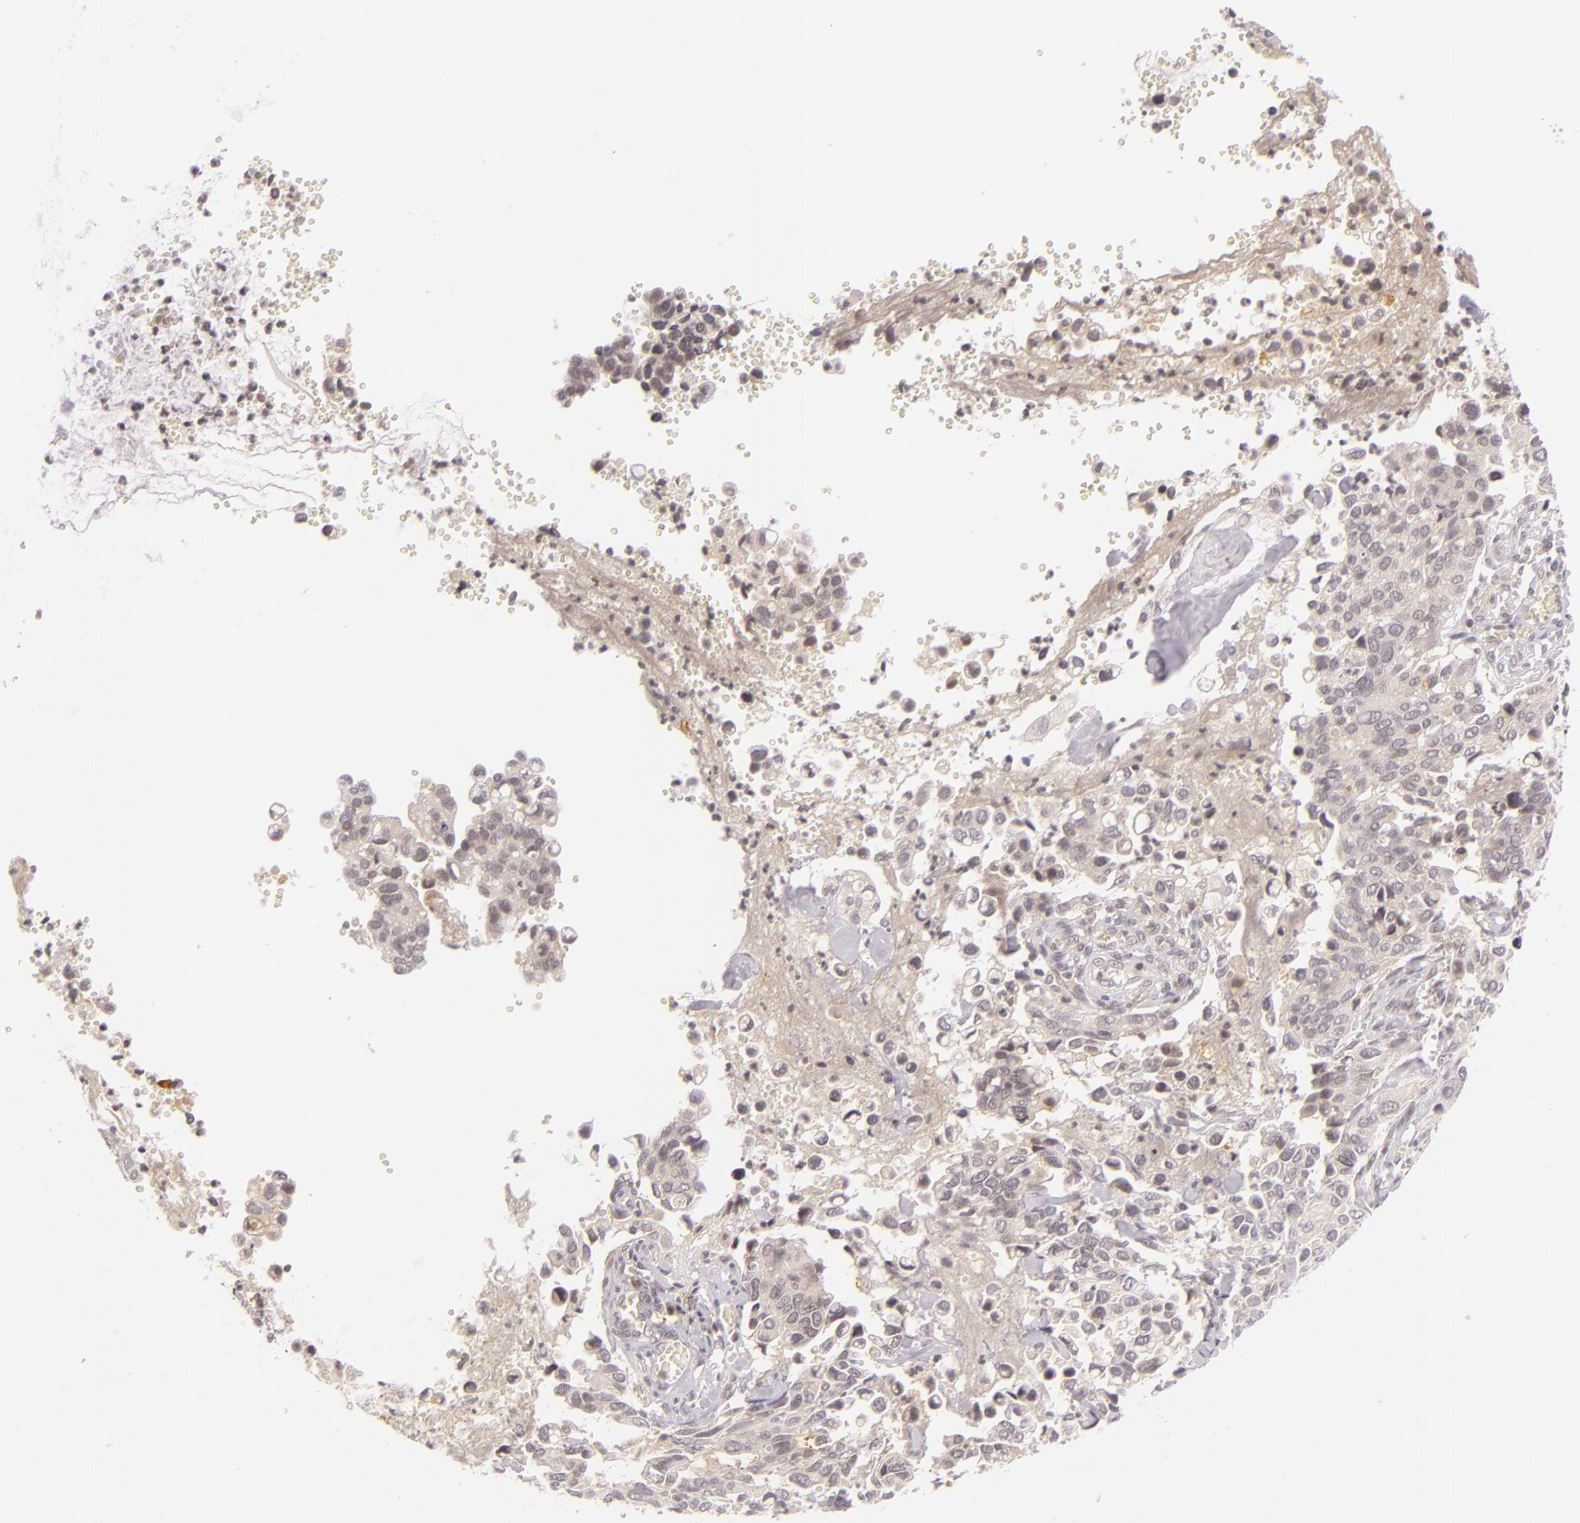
{"staining": {"intensity": "negative", "quantity": "none", "location": "none"}, "tissue": "cervical cancer", "cell_type": "Tumor cells", "image_type": "cancer", "snomed": [{"axis": "morphology", "description": "Normal tissue, NOS"}, {"axis": "morphology", "description": "Squamous cell carcinoma, NOS"}, {"axis": "topography", "description": "Cervix"}], "caption": "A high-resolution photomicrograph shows immunohistochemistry staining of cervical cancer, which shows no significant expression in tumor cells.", "gene": "CASP8", "patient": {"sex": "female", "age": 45}}